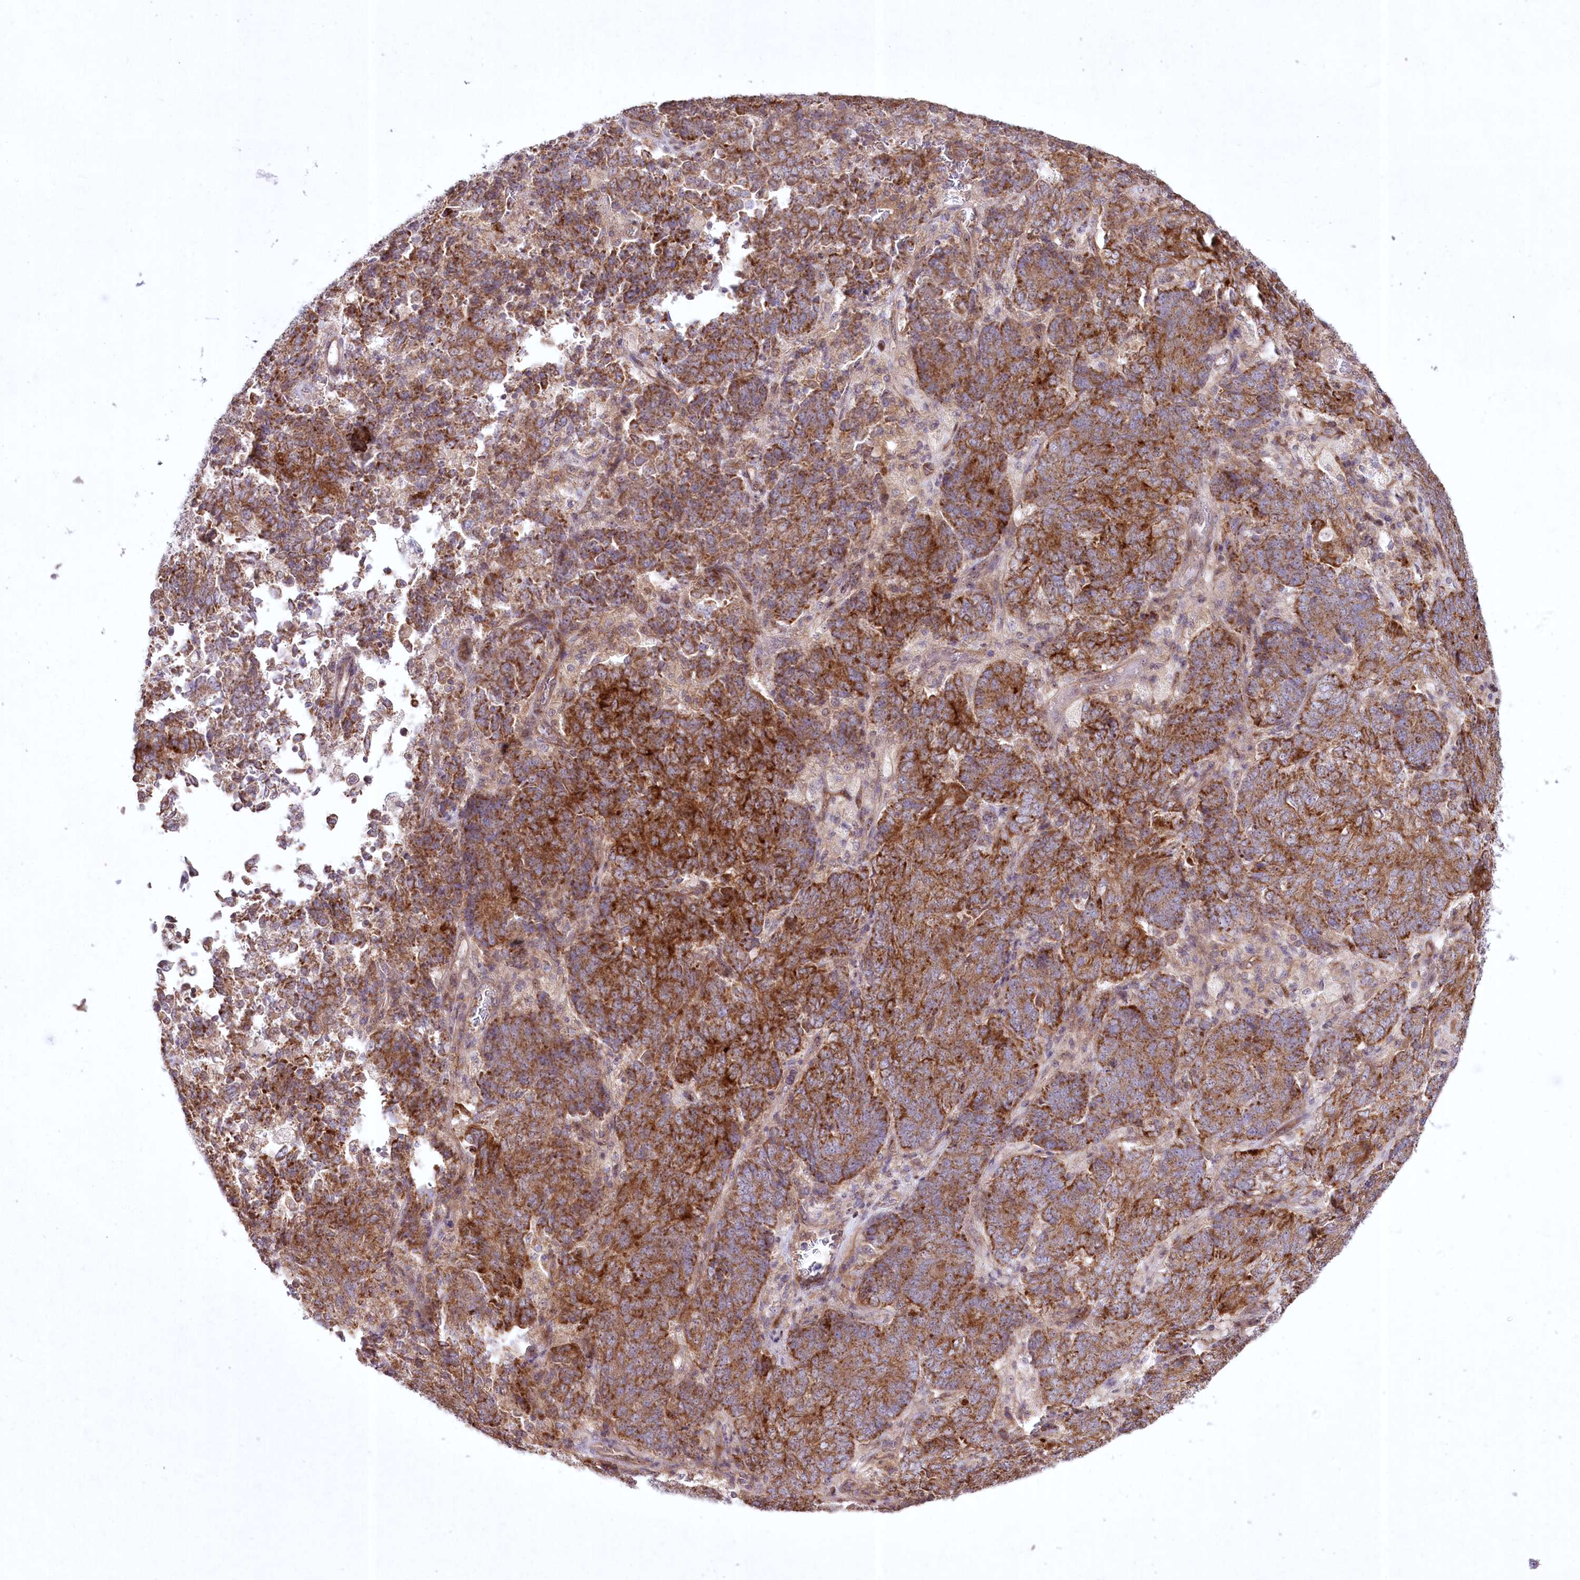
{"staining": {"intensity": "strong", "quantity": "25%-75%", "location": "cytoplasmic/membranous"}, "tissue": "endometrial cancer", "cell_type": "Tumor cells", "image_type": "cancer", "snomed": [{"axis": "morphology", "description": "Adenocarcinoma, NOS"}, {"axis": "topography", "description": "Endometrium"}], "caption": "The image displays immunohistochemical staining of endometrial cancer (adenocarcinoma). There is strong cytoplasmic/membranous positivity is seen in approximately 25%-75% of tumor cells. (brown staining indicates protein expression, while blue staining denotes nuclei).", "gene": "SH3TC1", "patient": {"sex": "female", "age": 80}}